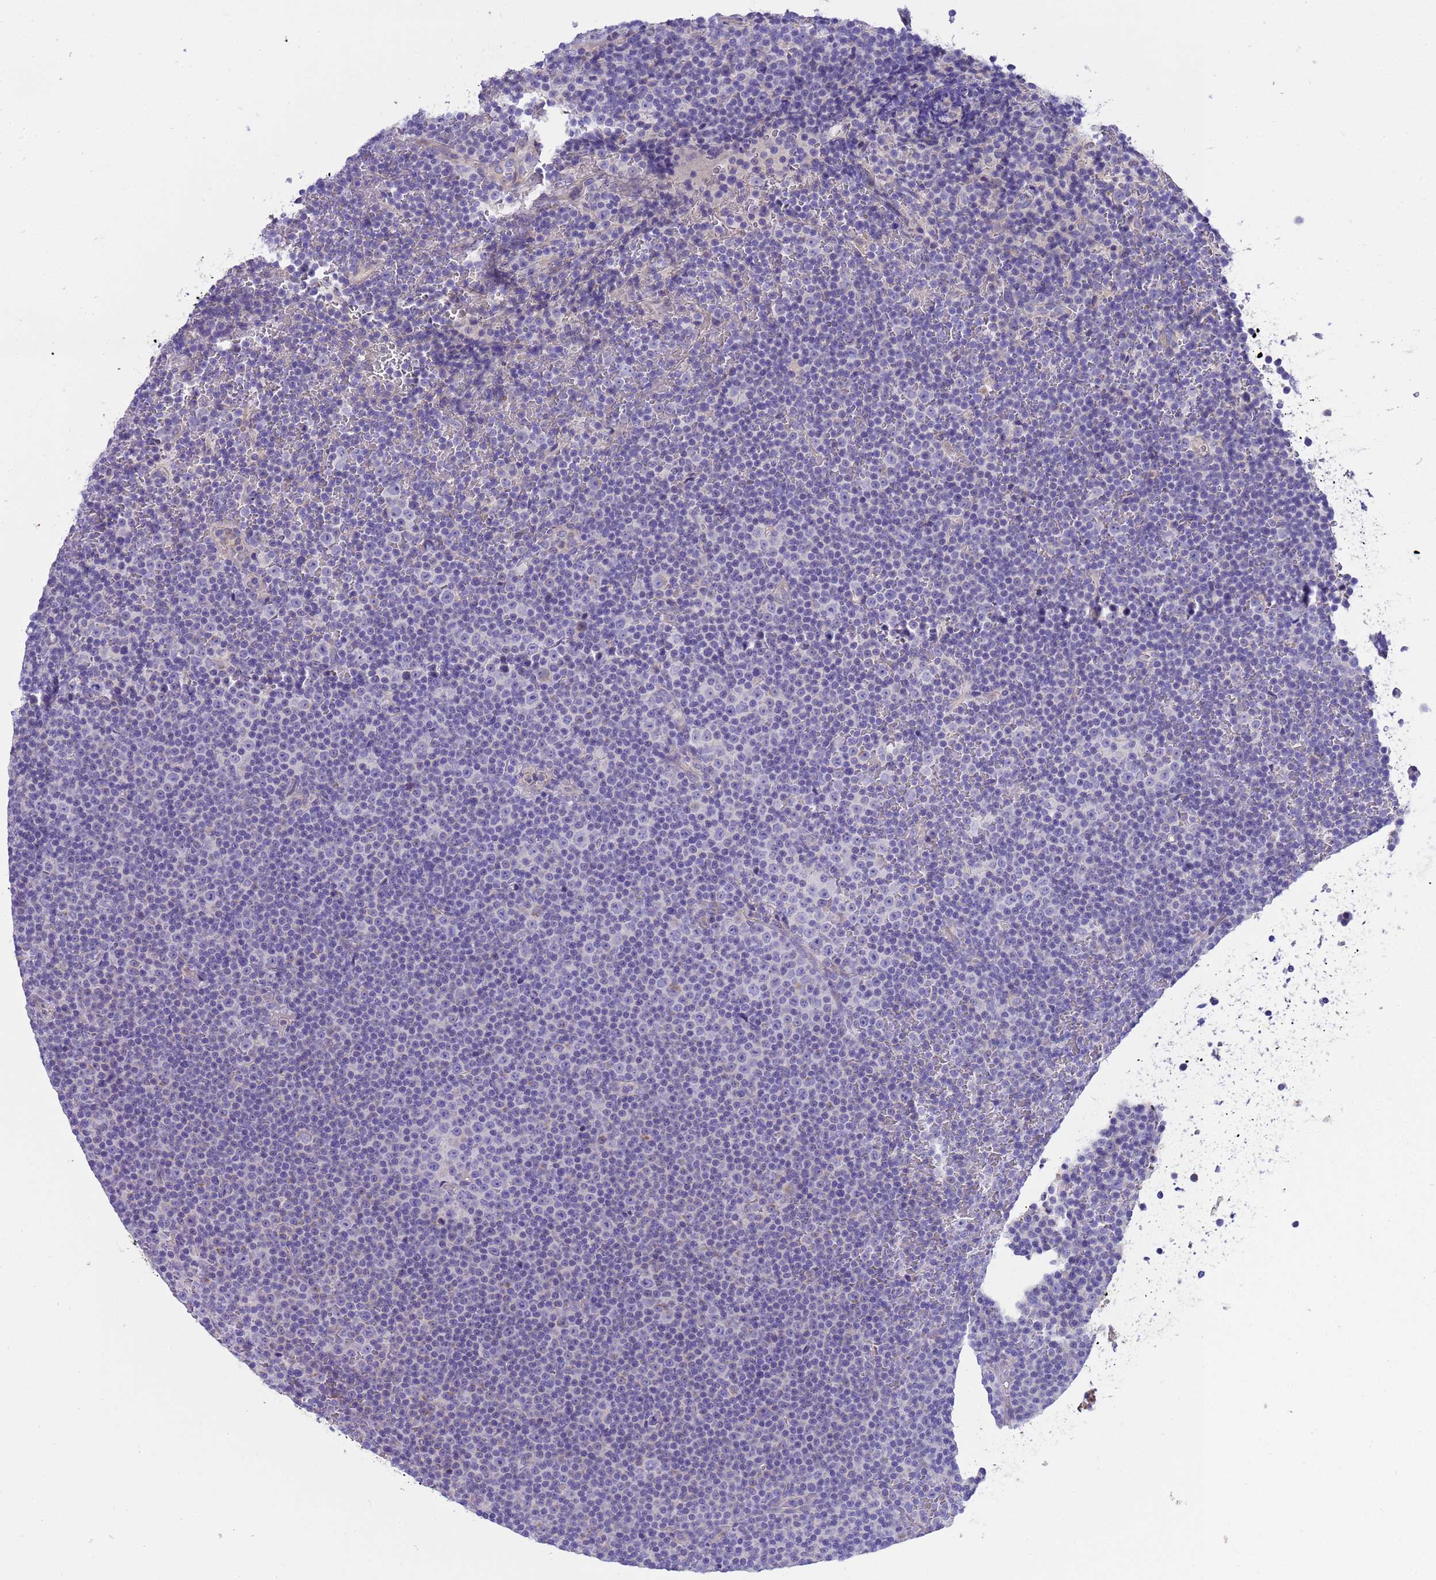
{"staining": {"intensity": "negative", "quantity": "none", "location": "none"}, "tissue": "lymphoma", "cell_type": "Tumor cells", "image_type": "cancer", "snomed": [{"axis": "morphology", "description": "Malignant lymphoma, non-Hodgkin's type, Low grade"}, {"axis": "topography", "description": "Lymph node"}], "caption": "The image demonstrates no significant expression in tumor cells of lymphoma.", "gene": "RIPPLY2", "patient": {"sex": "female", "age": 67}}